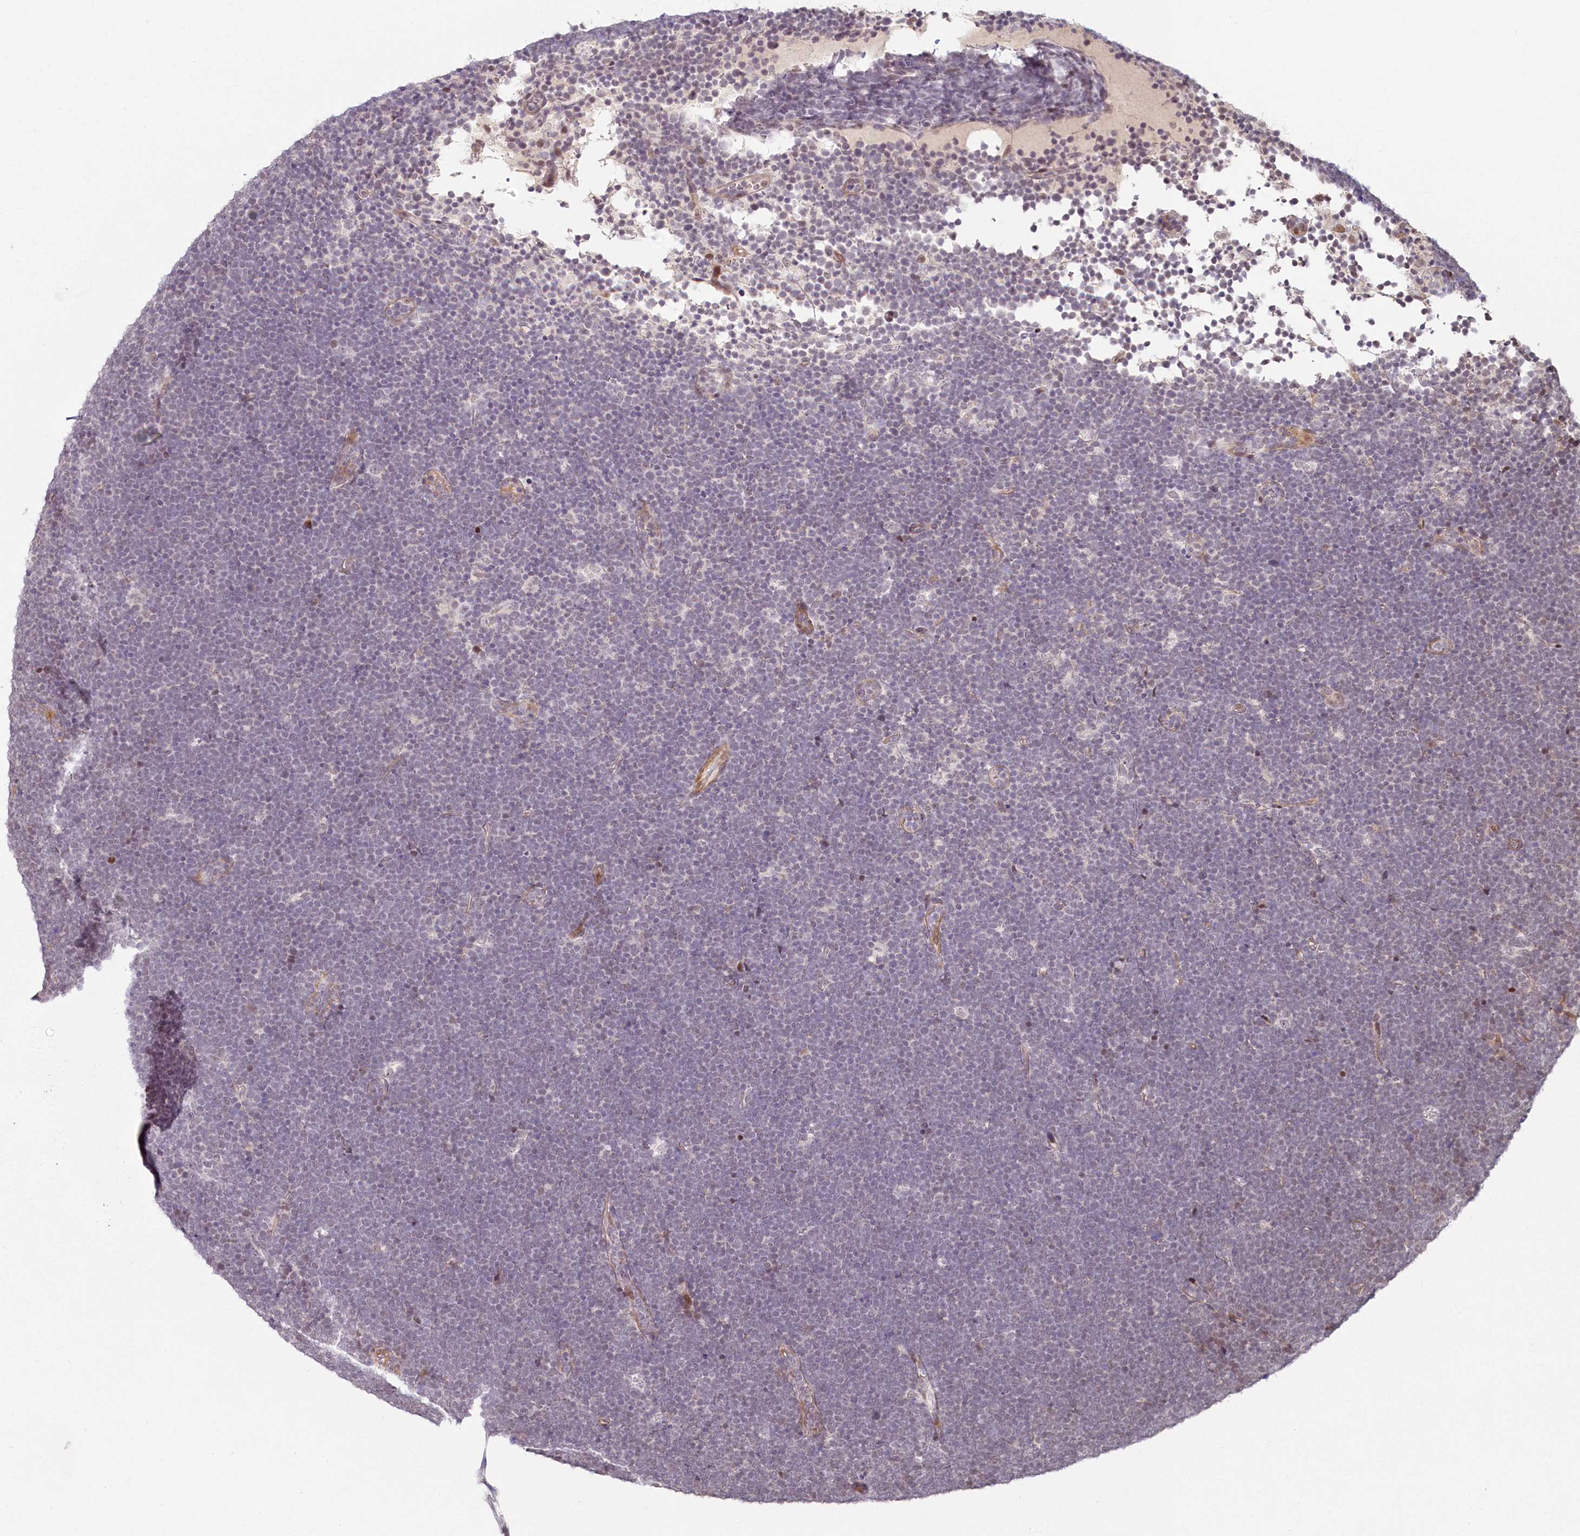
{"staining": {"intensity": "negative", "quantity": "none", "location": "none"}, "tissue": "lymphoma", "cell_type": "Tumor cells", "image_type": "cancer", "snomed": [{"axis": "morphology", "description": "Malignant lymphoma, non-Hodgkin's type, High grade"}, {"axis": "topography", "description": "Lymph node"}], "caption": "A photomicrograph of lymphoma stained for a protein exhibits no brown staining in tumor cells.", "gene": "FAM204A", "patient": {"sex": "male", "age": 13}}